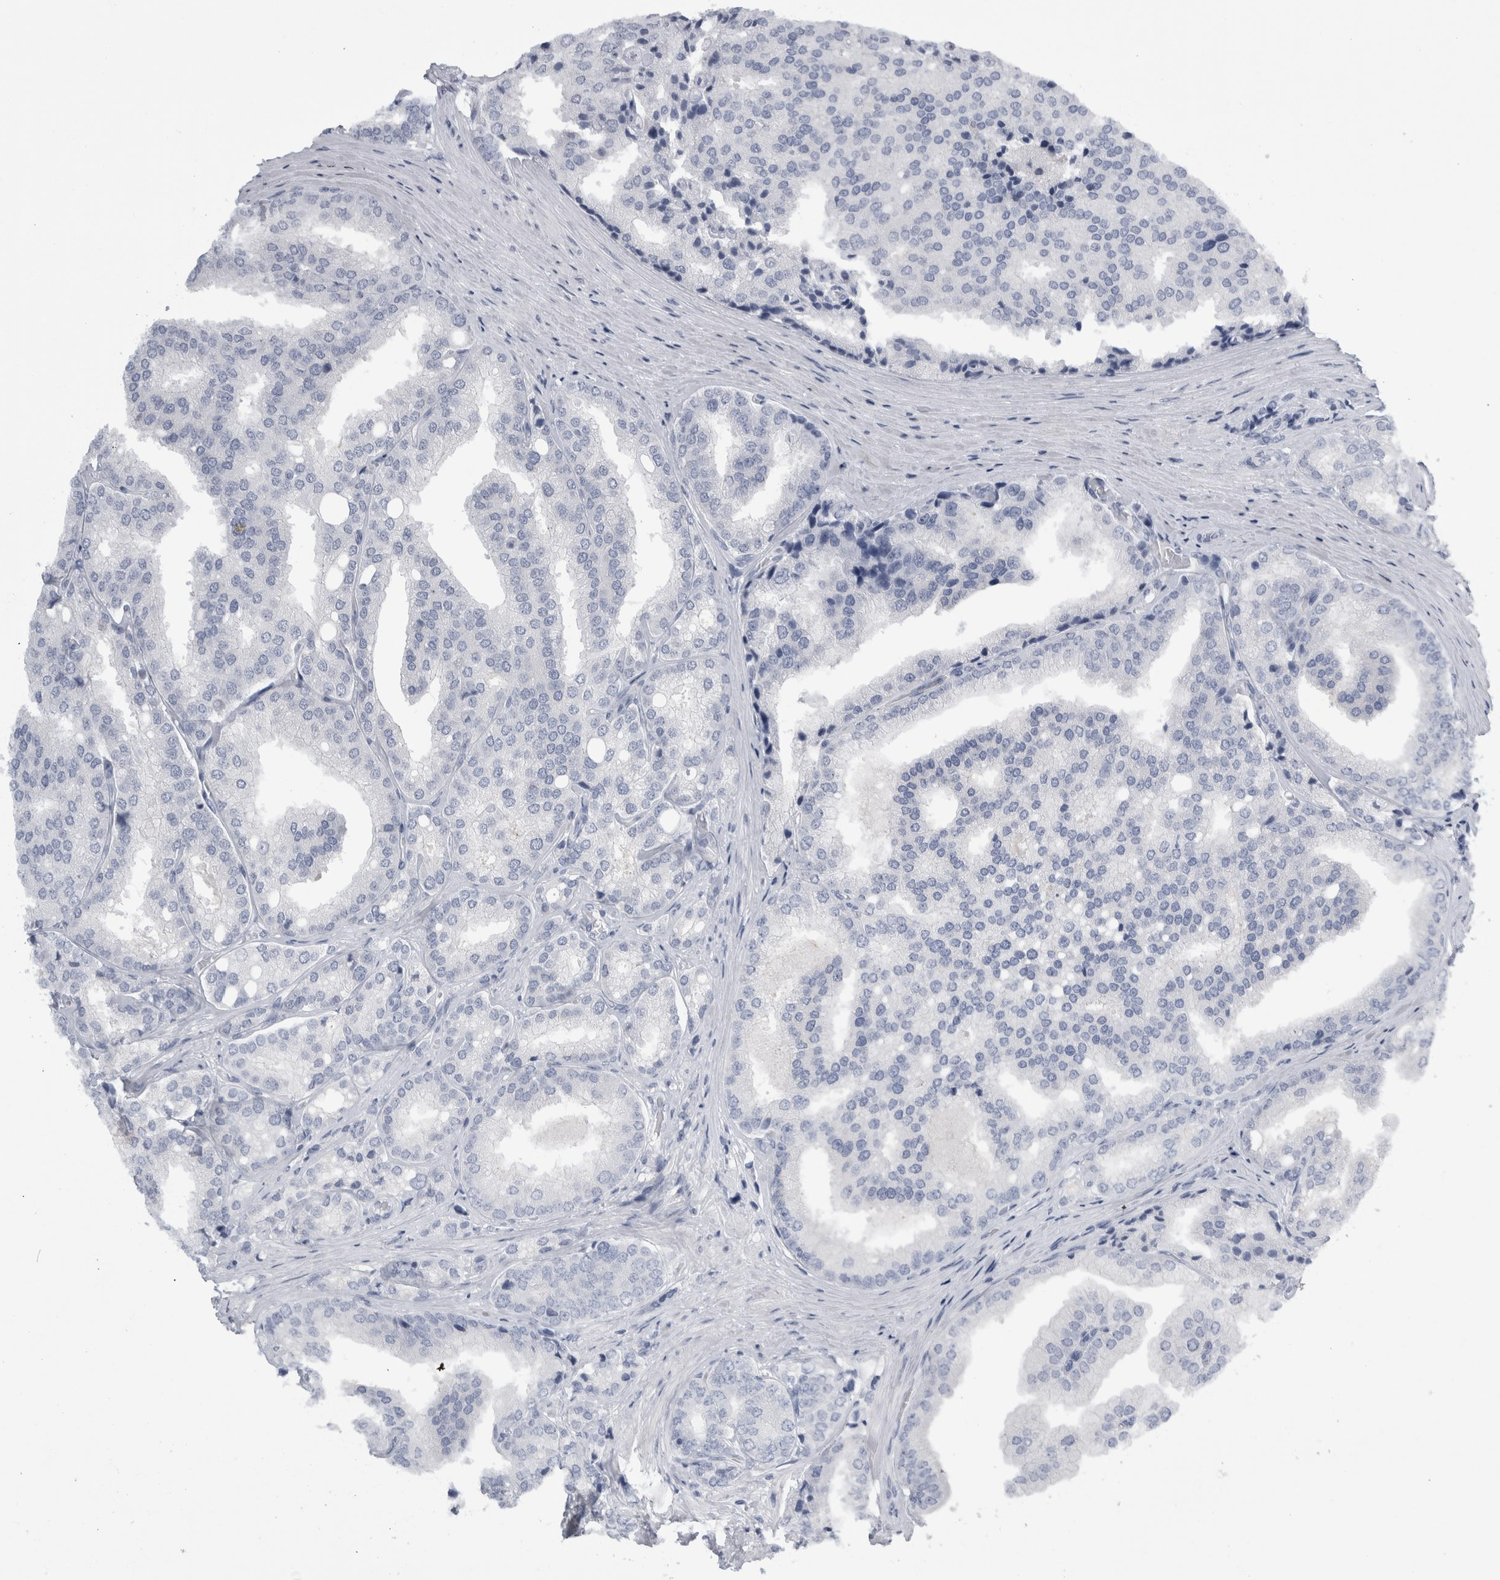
{"staining": {"intensity": "negative", "quantity": "none", "location": "none"}, "tissue": "prostate cancer", "cell_type": "Tumor cells", "image_type": "cancer", "snomed": [{"axis": "morphology", "description": "Adenocarcinoma, High grade"}, {"axis": "topography", "description": "Prostate"}], "caption": "Immunohistochemical staining of prostate cancer (high-grade adenocarcinoma) shows no significant positivity in tumor cells. (DAB (3,3'-diaminobenzidine) IHC, high magnification).", "gene": "ANKFY1", "patient": {"sex": "male", "age": 50}}